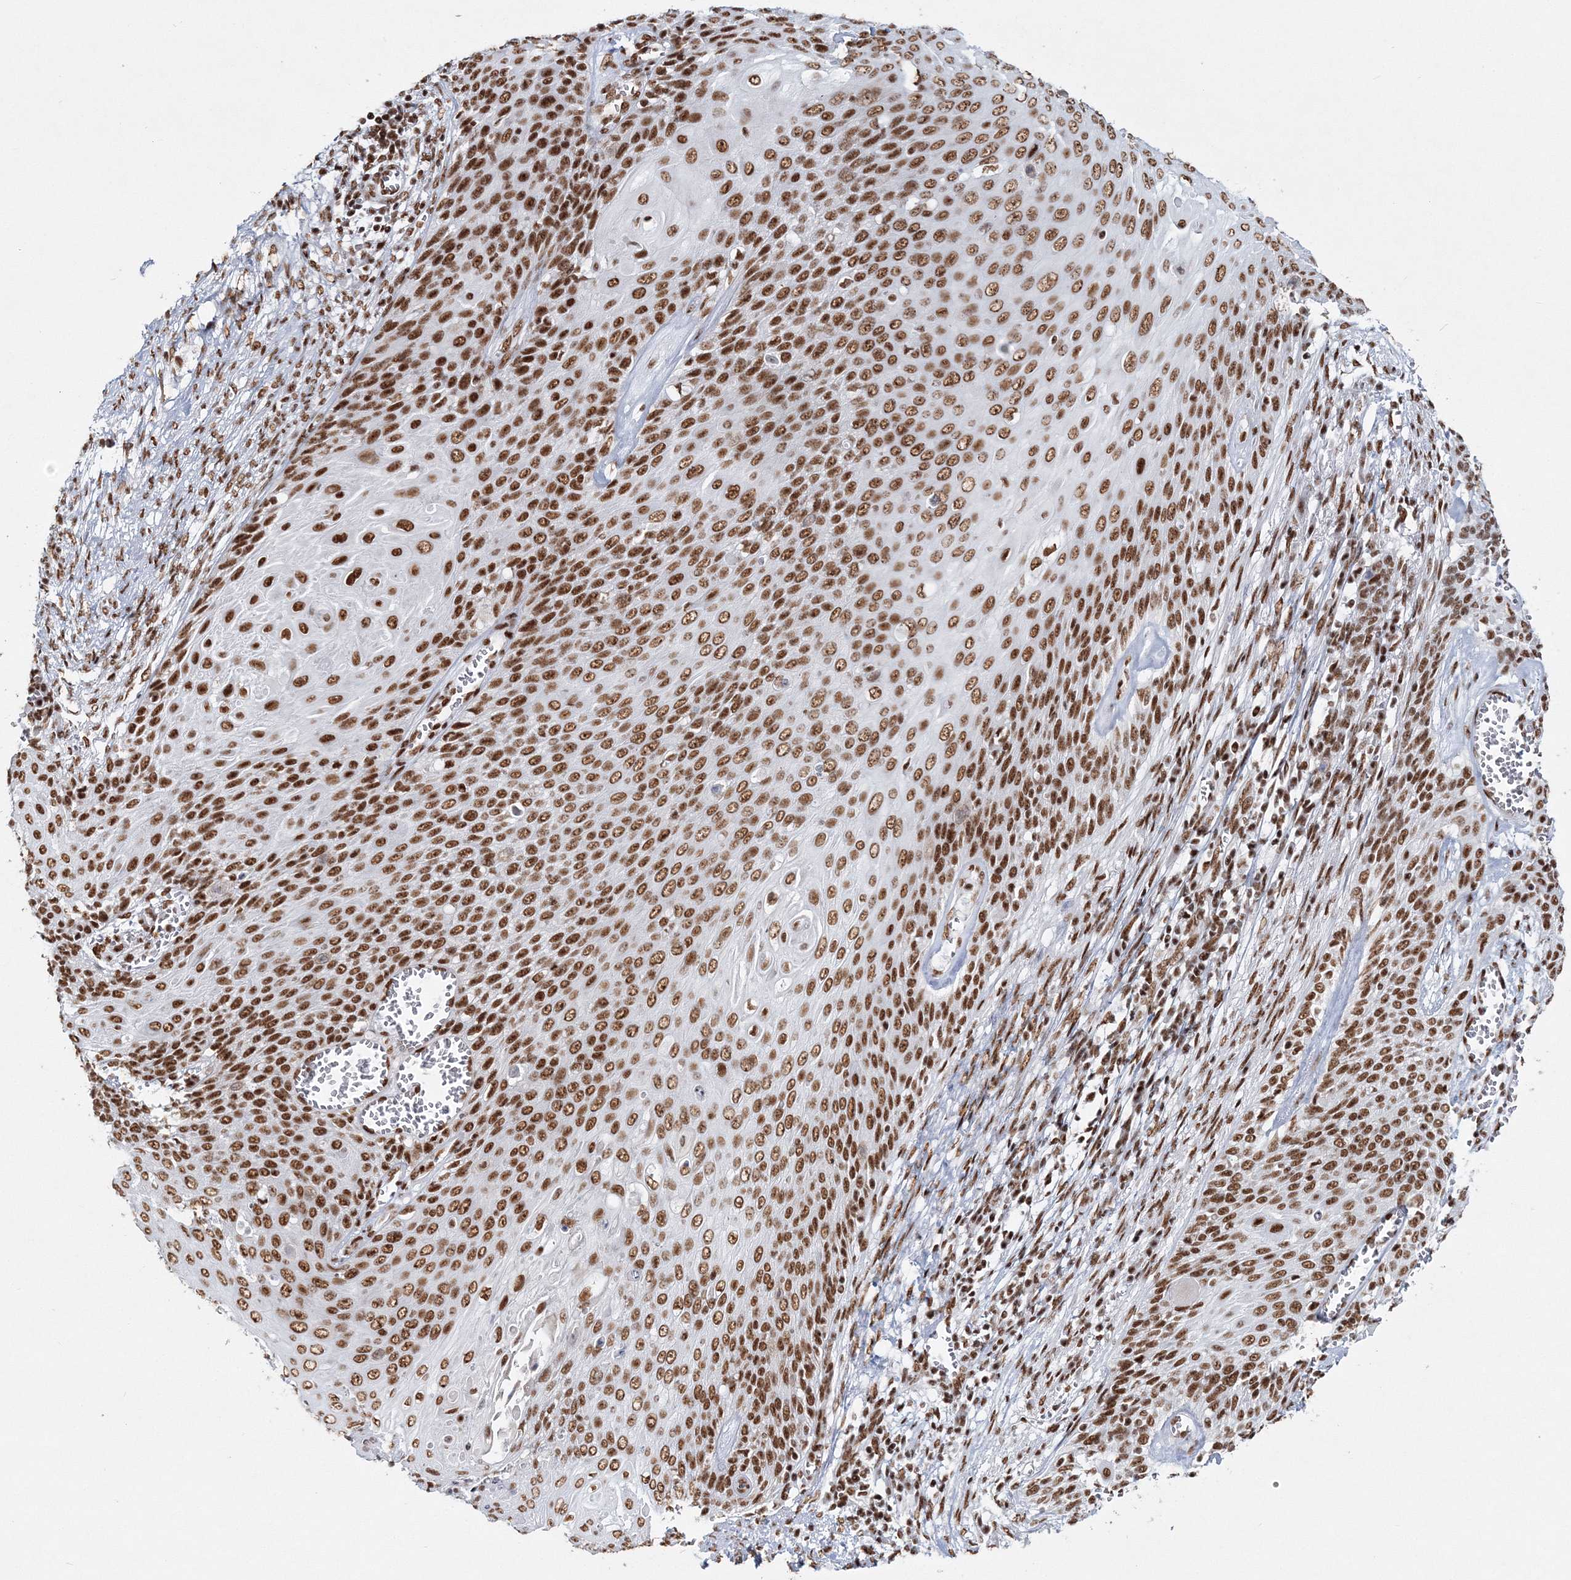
{"staining": {"intensity": "moderate", "quantity": ">75%", "location": "nuclear"}, "tissue": "cervical cancer", "cell_type": "Tumor cells", "image_type": "cancer", "snomed": [{"axis": "morphology", "description": "Squamous cell carcinoma, NOS"}, {"axis": "topography", "description": "Cervix"}], "caption": "Protein expression analysis of human squamous cell carcinoma (cervical) reveals moderate nuclear expression in about >75% of tumor cells. (DAB = brown stain, brightfield microscopy at high magnification).", "gene": "QRICH1", "patient": {"sex": "female", "age": 39}}